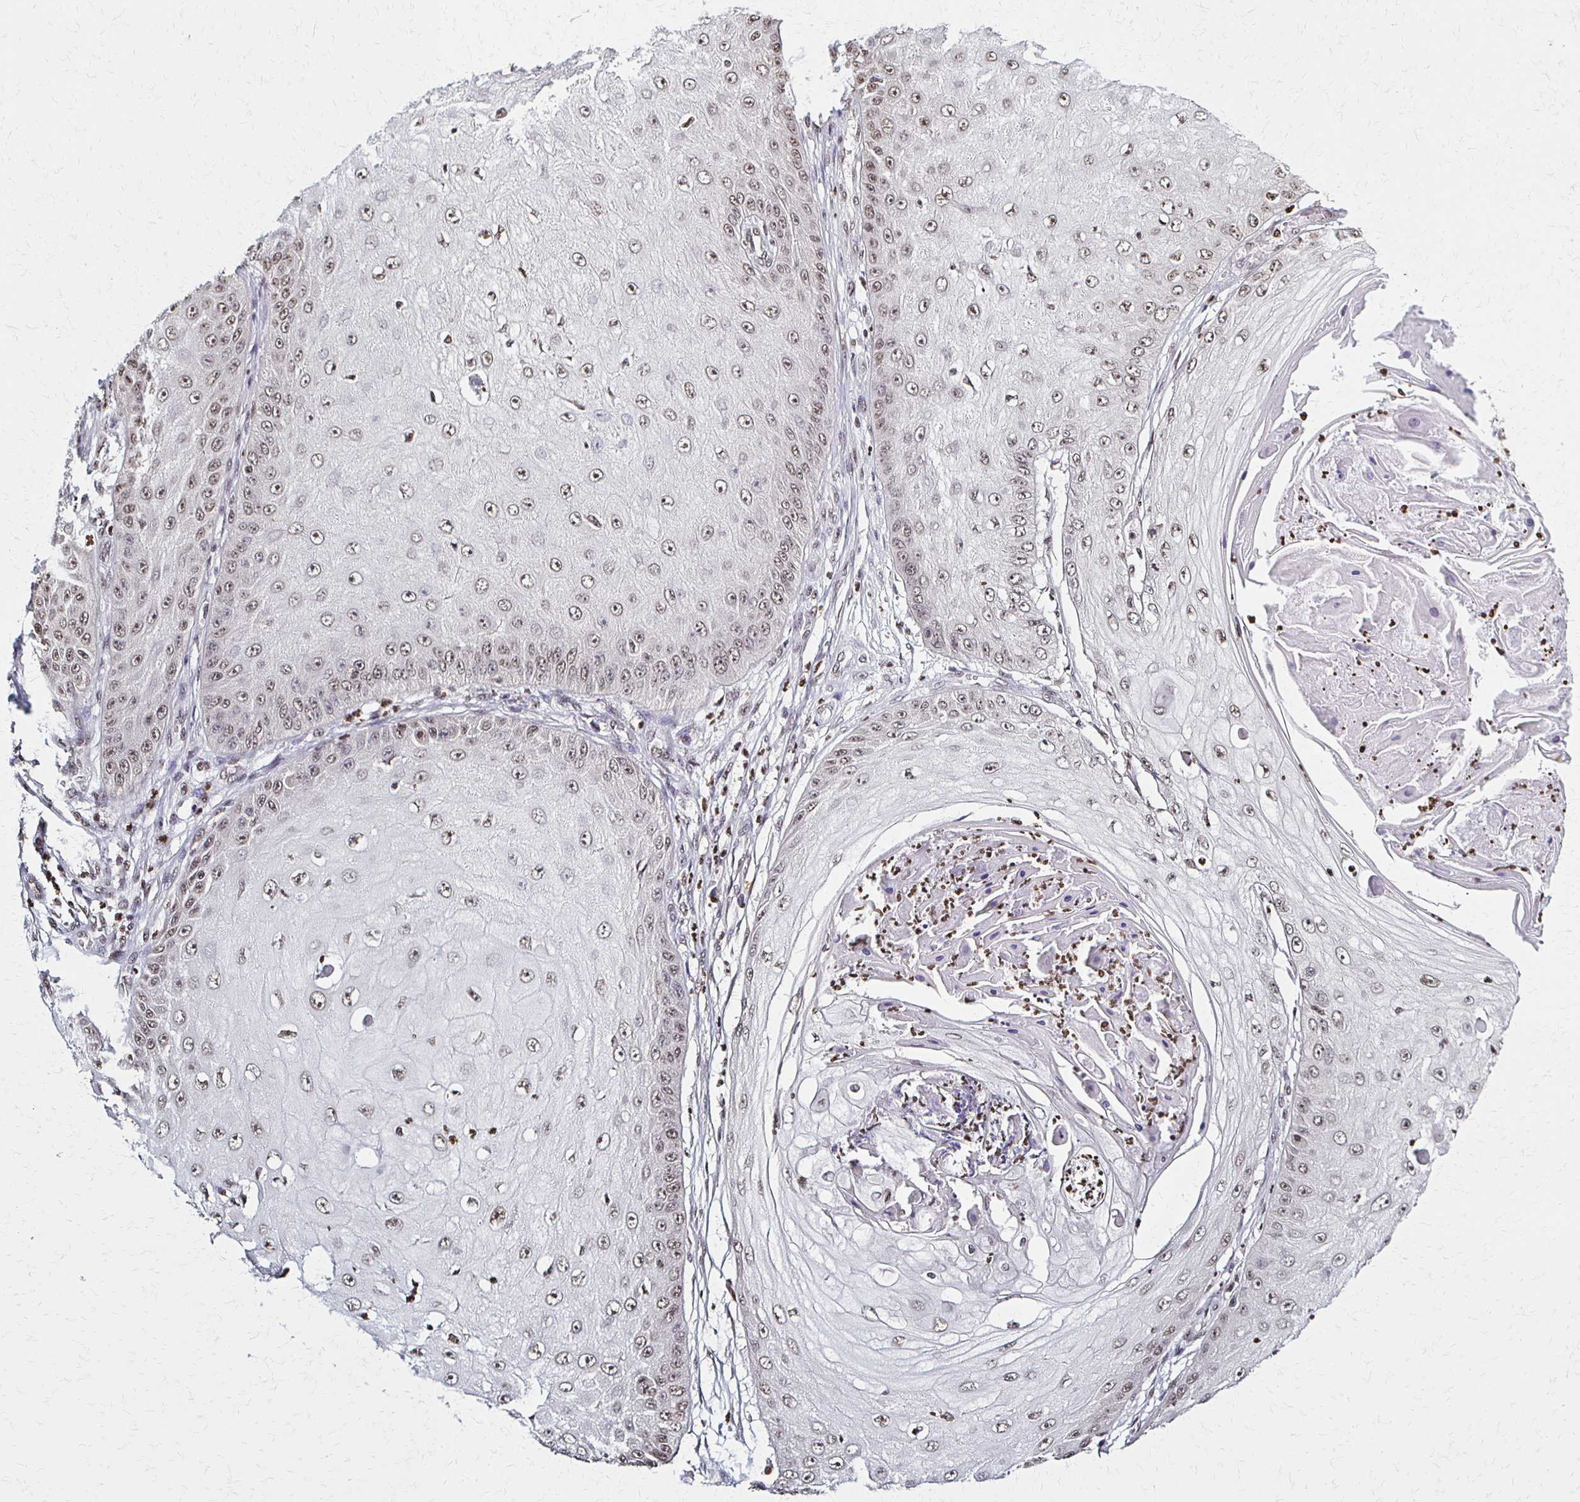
{"staining": {"intensity": "weak", "quantity": ">75%", "location": "nuclear"}, "tissue": "skin cancer", "cell_type": "Tumor cells", "image_type": "cancer", "snomed": [{"axis": "morphology", "description": "Squamous cell carcinoma, NOS"}, {"axis": "topography", "description": "Skin"}], "caption": "Protein expression analysis of squamous cell carcinoma (skin) exhibits weak nuclear staining in approximately >75% of tumor cells.", "gene": "HOXA9", "patient": {"sex": "male", "age": 70}}